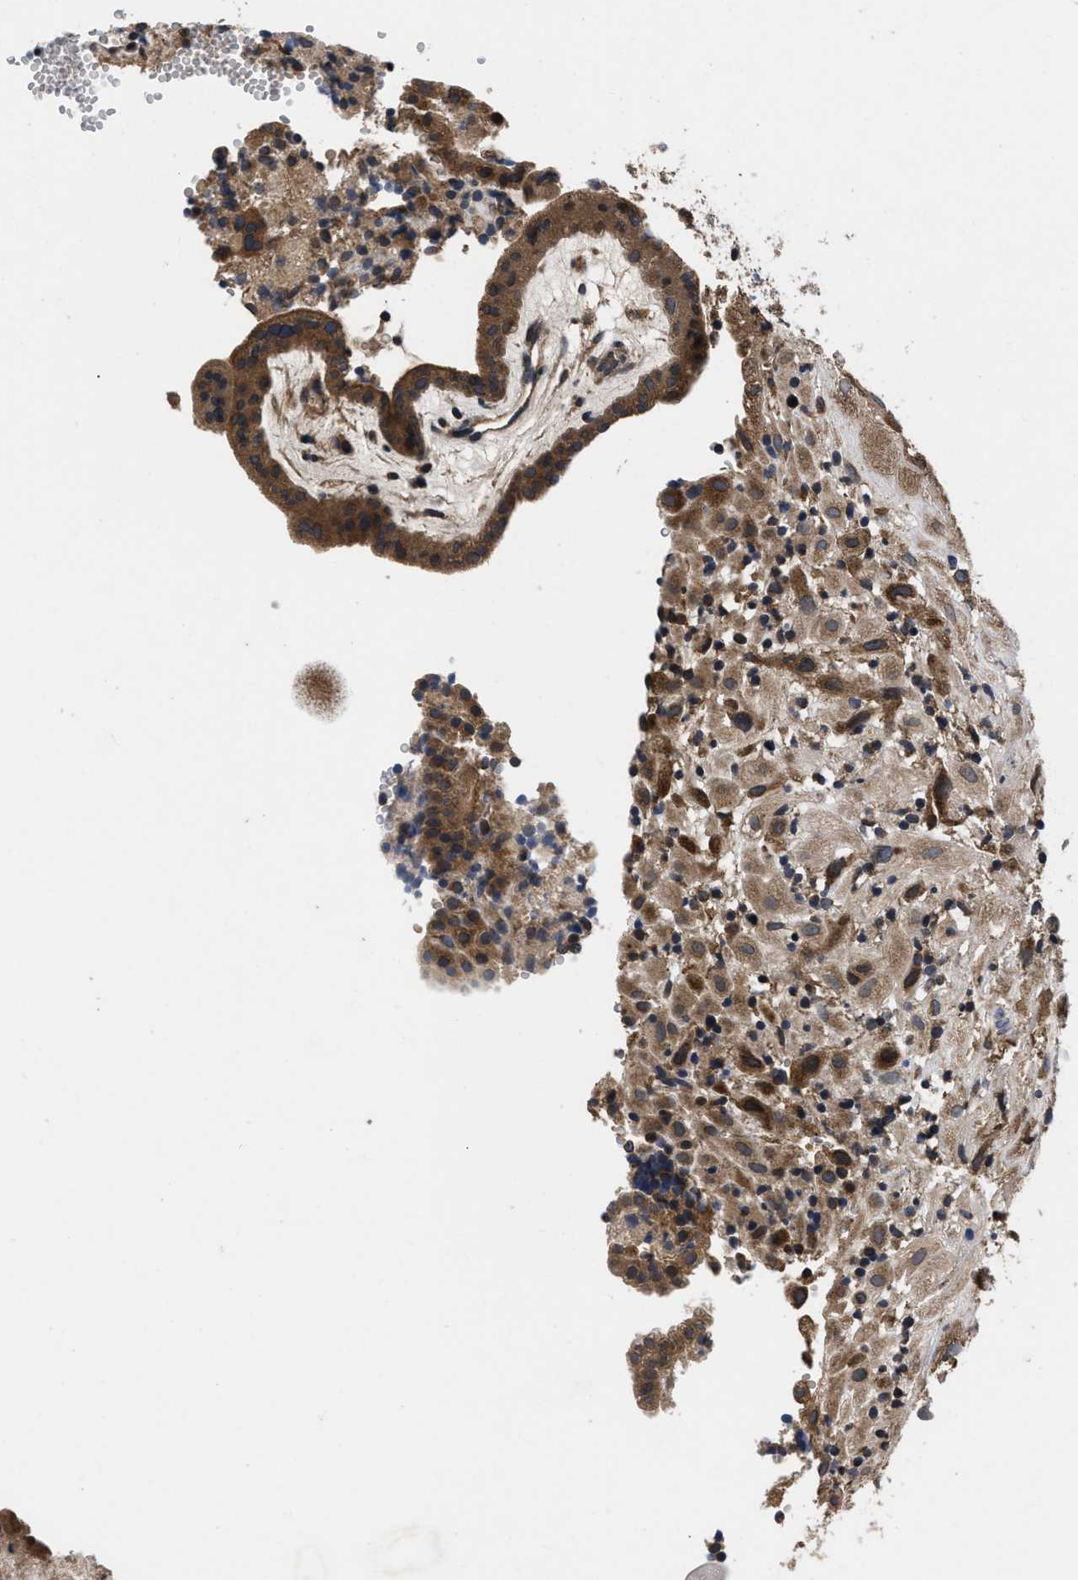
{"staining": {"intensity": "moderate", "quantity": ">75%", "location": "cytoplasmic/membranous"}, "tissue": "placenta", "cell_type": "Decidual cells", "image_type": "normal", "snomed": [{"axis": "morphology", "description": "Normal tissue, NOS"}, {"axis": "topography", "description": "Placenta"}], "caption": "The image displays immunohistochemical staining of benign placenta. There is moderate cytoplasmic/membranous expression is appreciated in about >75% of decidual cells. (DAB (3,3'-diaminobenzidine) = brown stain, brightfield microscopy at high magnification).", "gene": "LRRC3", "patient": {"sex": "female", "age": 18}}